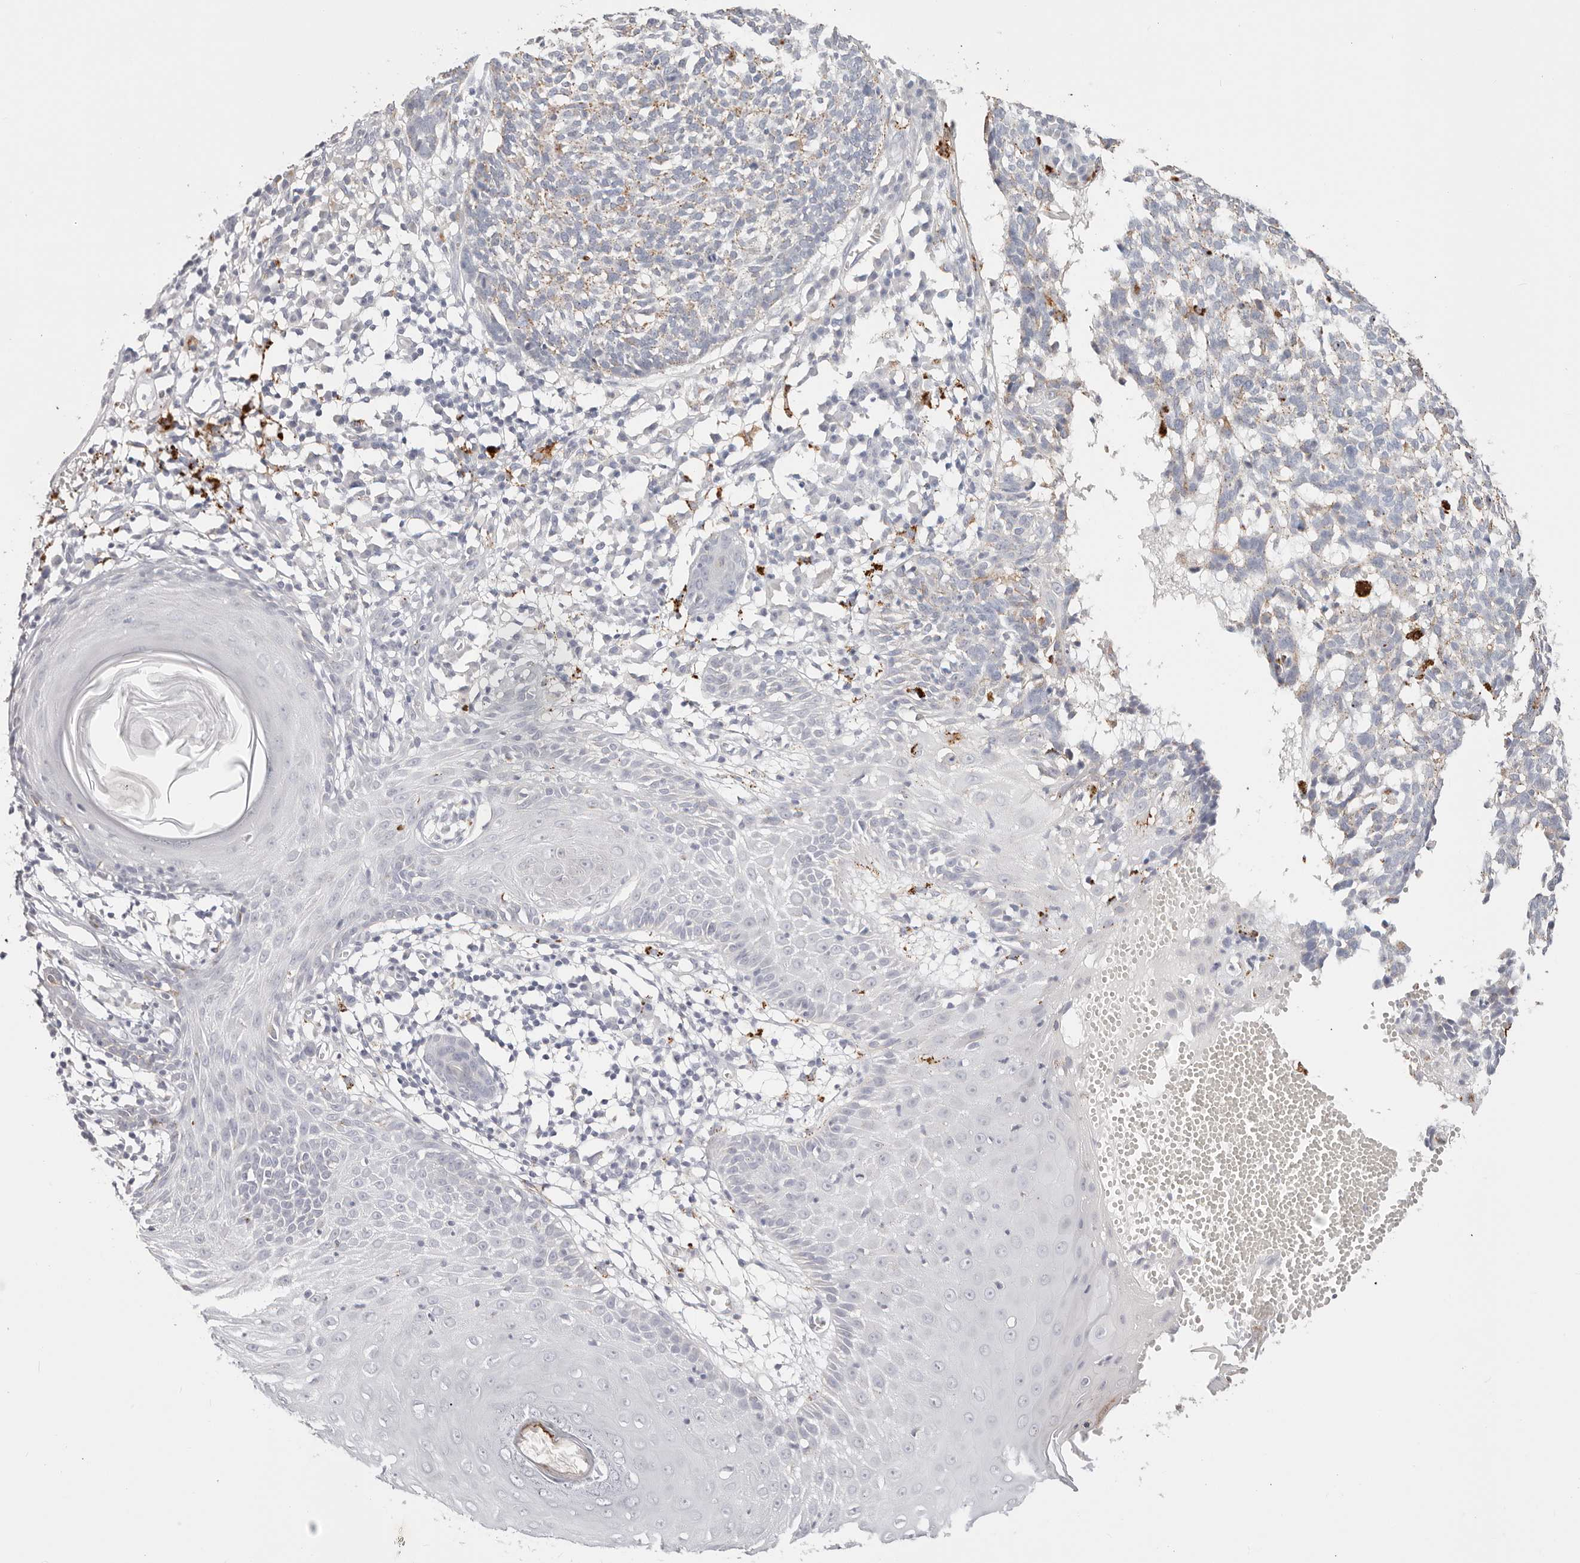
{"staining": {"intensity": "moderate", "quantity": "<25%", "location": "cytoplasmic/membranous"}, "tissue": "skin cancer", "cell_type": "Tumor cells", "image_type": "cancer", "snomed": [{"axis": "morphology", "description": "Basal cell carcinoma"}, {"axis": "topography", "description": "Skin"}], "caption": "Immunohistochemical staining of human skin basal cell carcinoma displays moderate cytoplasmic/membranous protein staining in about <25% of tumor cells.", "gene": "STKLD1", "patient": {"sex": "male", "age": 85}}